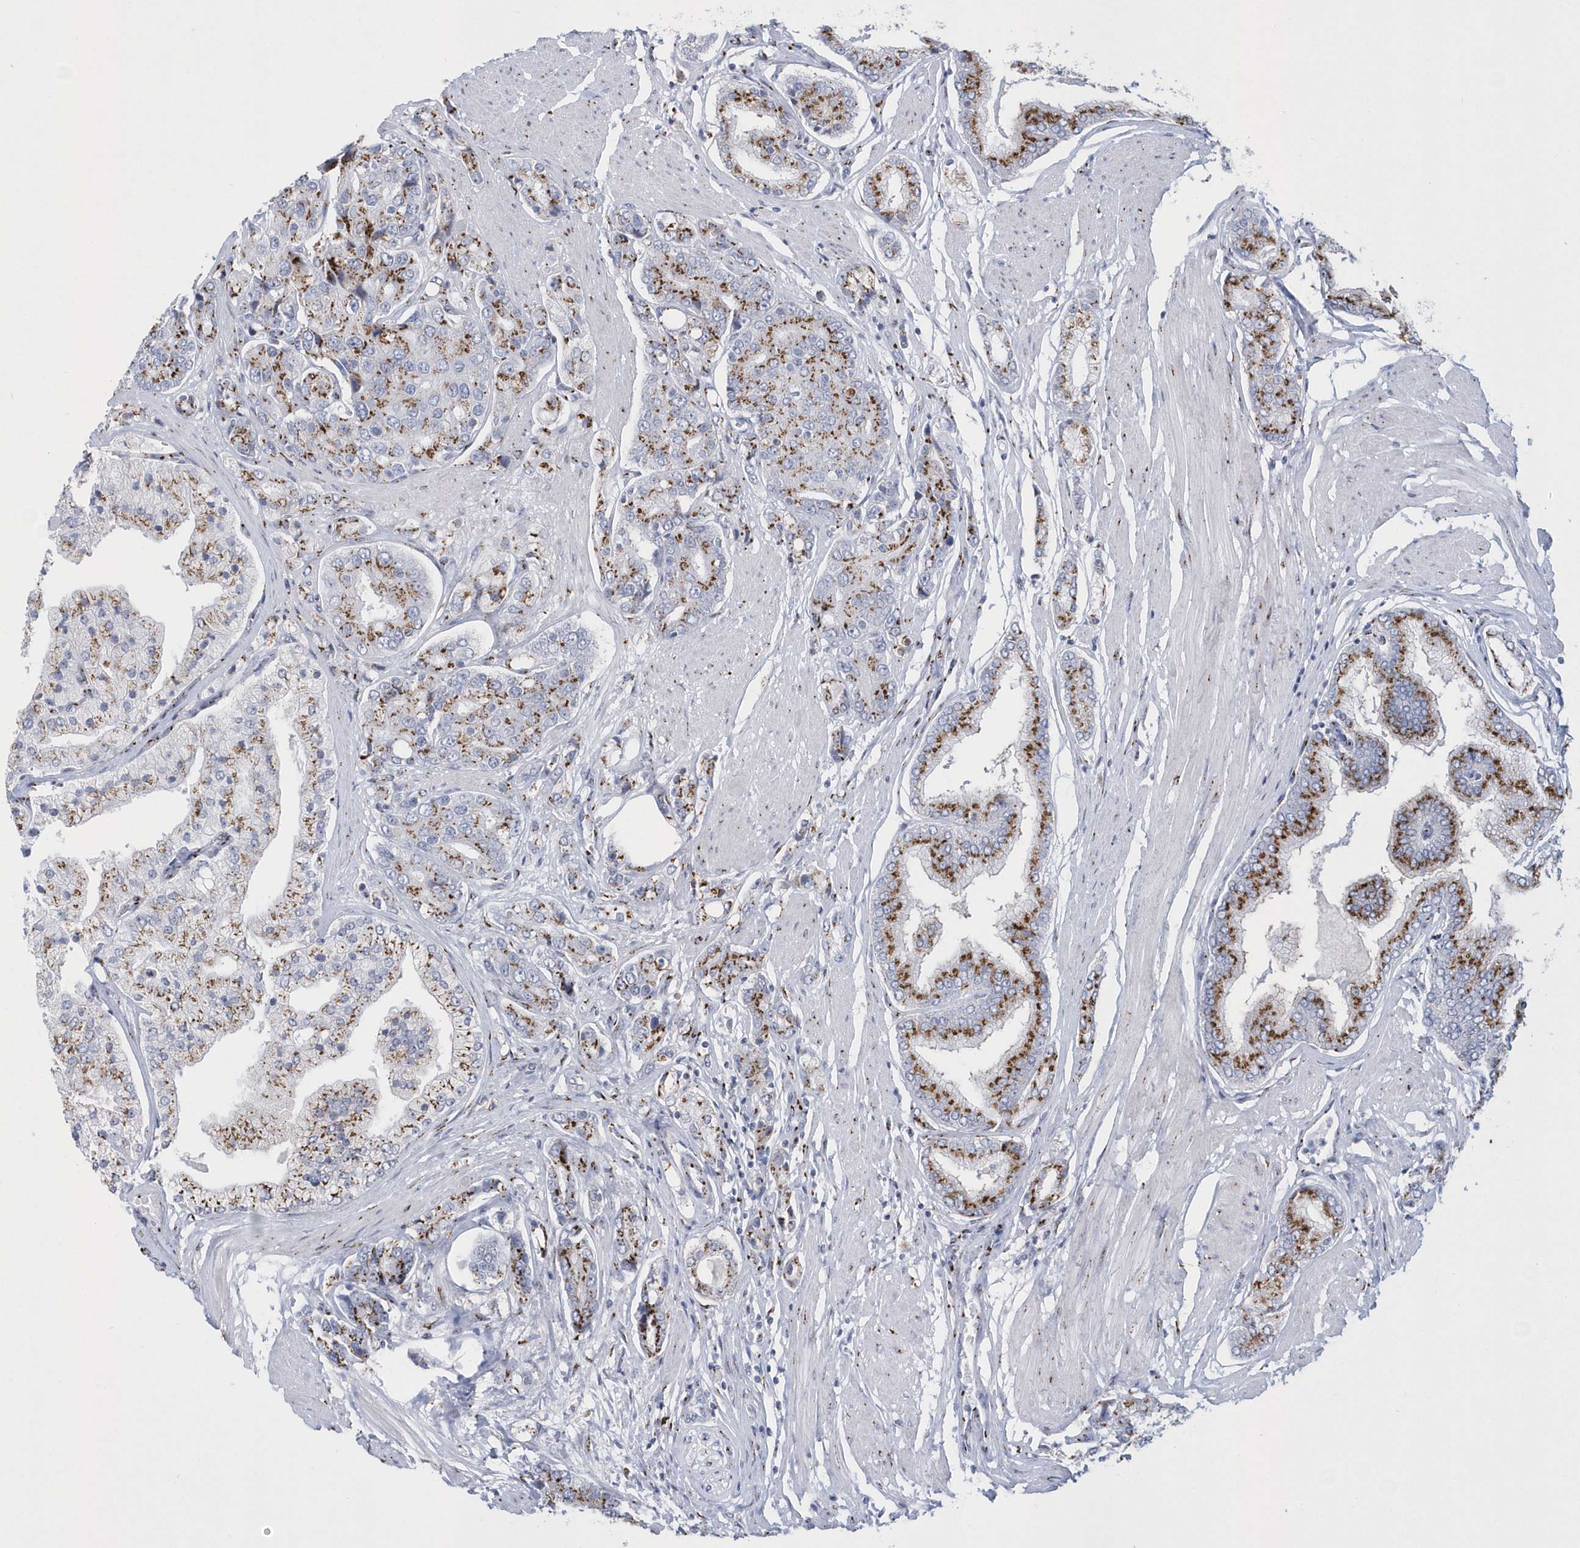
{"staining": {"intensity": "moderate", "quantity": ">75%", "location": "cytoplasmic/membranous"}, "tissue": "prostate cancer", "cell_type": "Tumor cells", "image_type": "cancer", "snomed": [{"axis": "morphology", "description": "Adenocarcinoma, High grade"}, {"axis": "topography", "description": "Prostate"}], "caption": "Tumor cells show moderate cytoplasmic/membranous expression in about >75% of cells in high-grade adenocarcinoma (prostate).", "gene": "SLX9", "patient": {"sex": "male", "age": 50}}